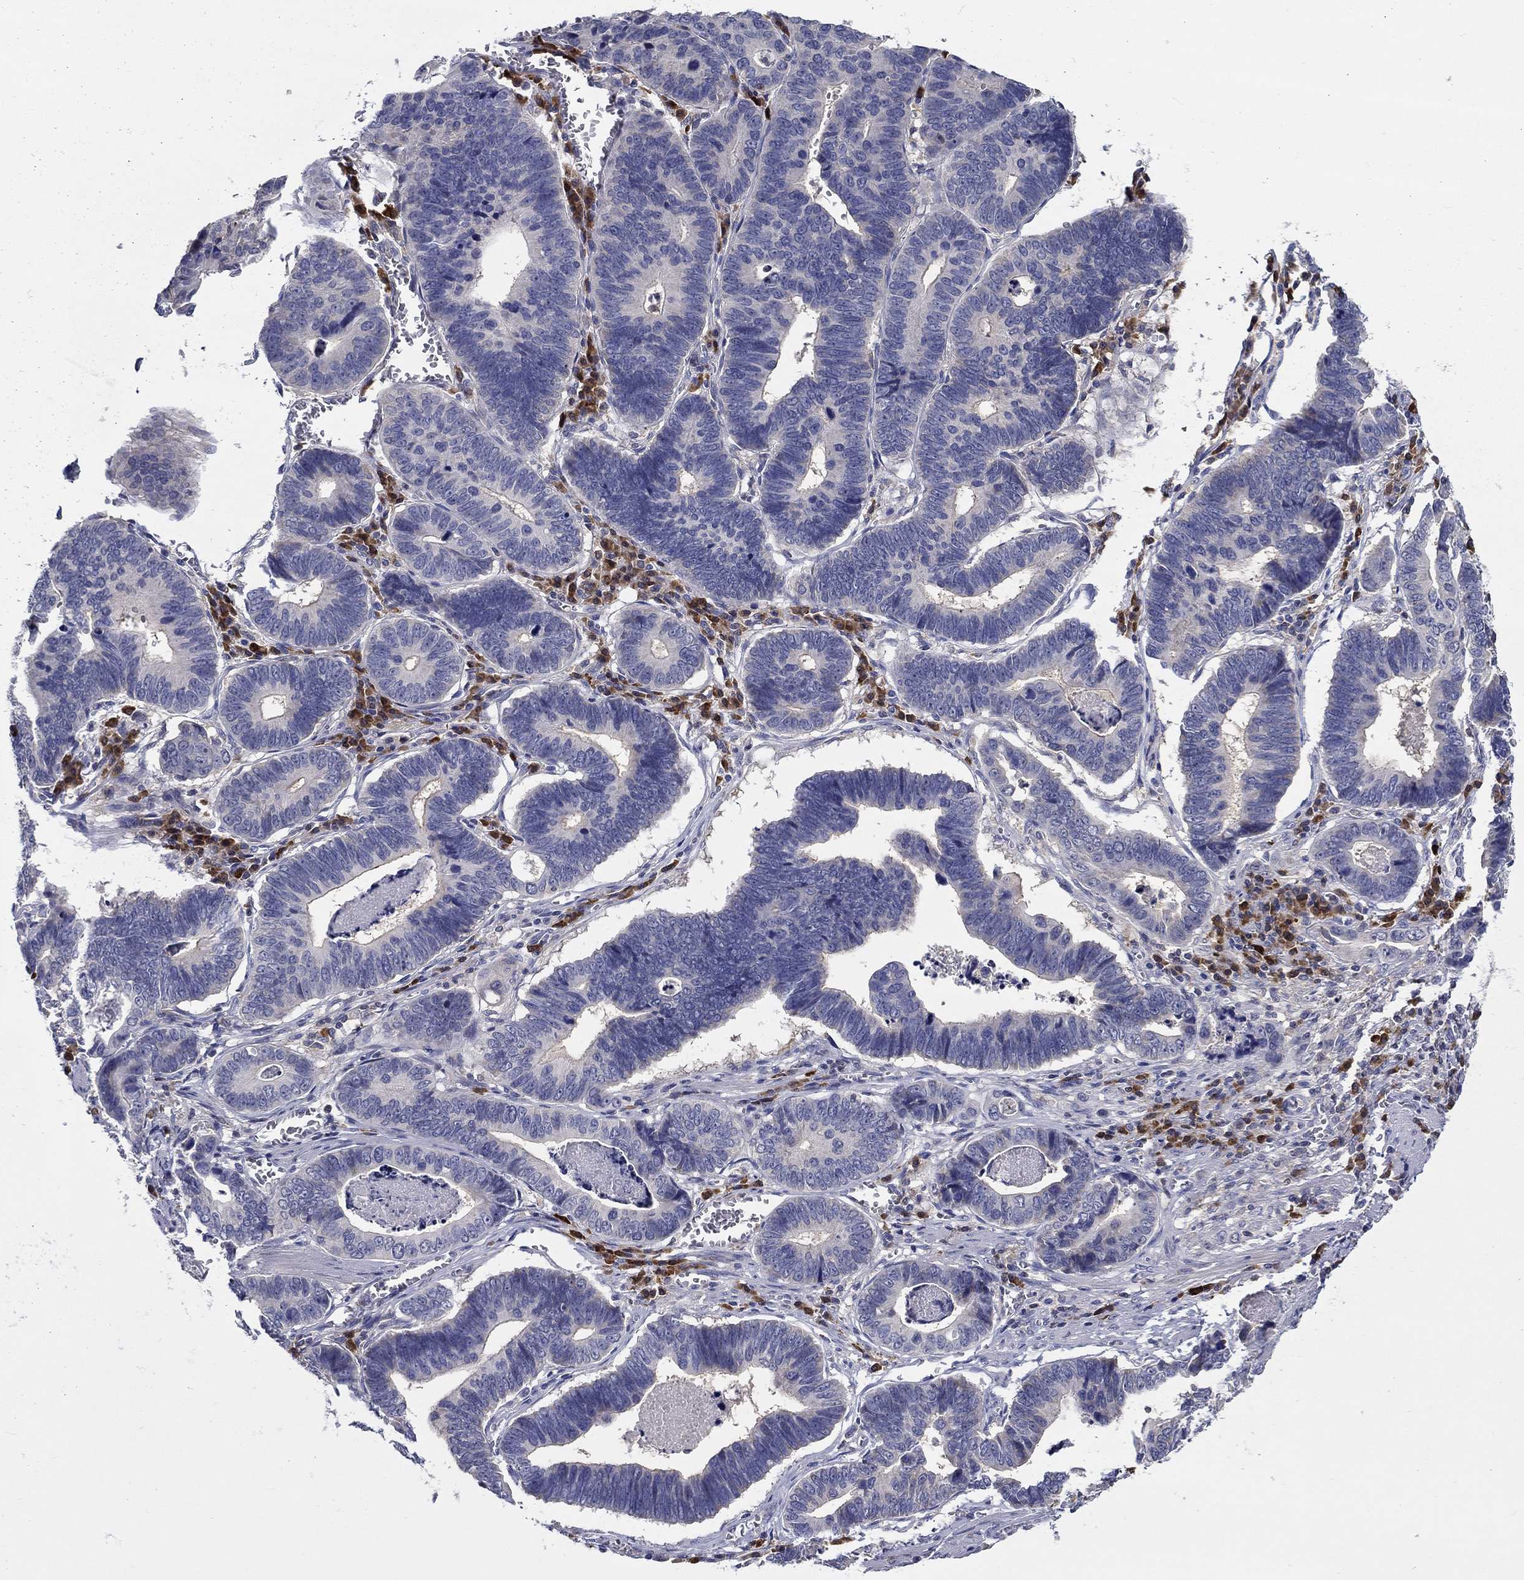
{"staining": {"intensity": "negative", "quantity": "none", "location": "none"}, "tissue": "stomach cancer", "cell_type": "Tumor cells", "image_type": "cancer", "snomed": [{"axis": "morphology", "description": "Adenocarcinoma, NOS"}, {"axis": "topography", "description": "Stomach"}], "caption": "This is an immunohistochemistry (IHC) histopathology image of human stomach cancer. There is no expression in tumor cells.", "gene": "POU2F2", "patient": {"sex": "male", "age": 84}}